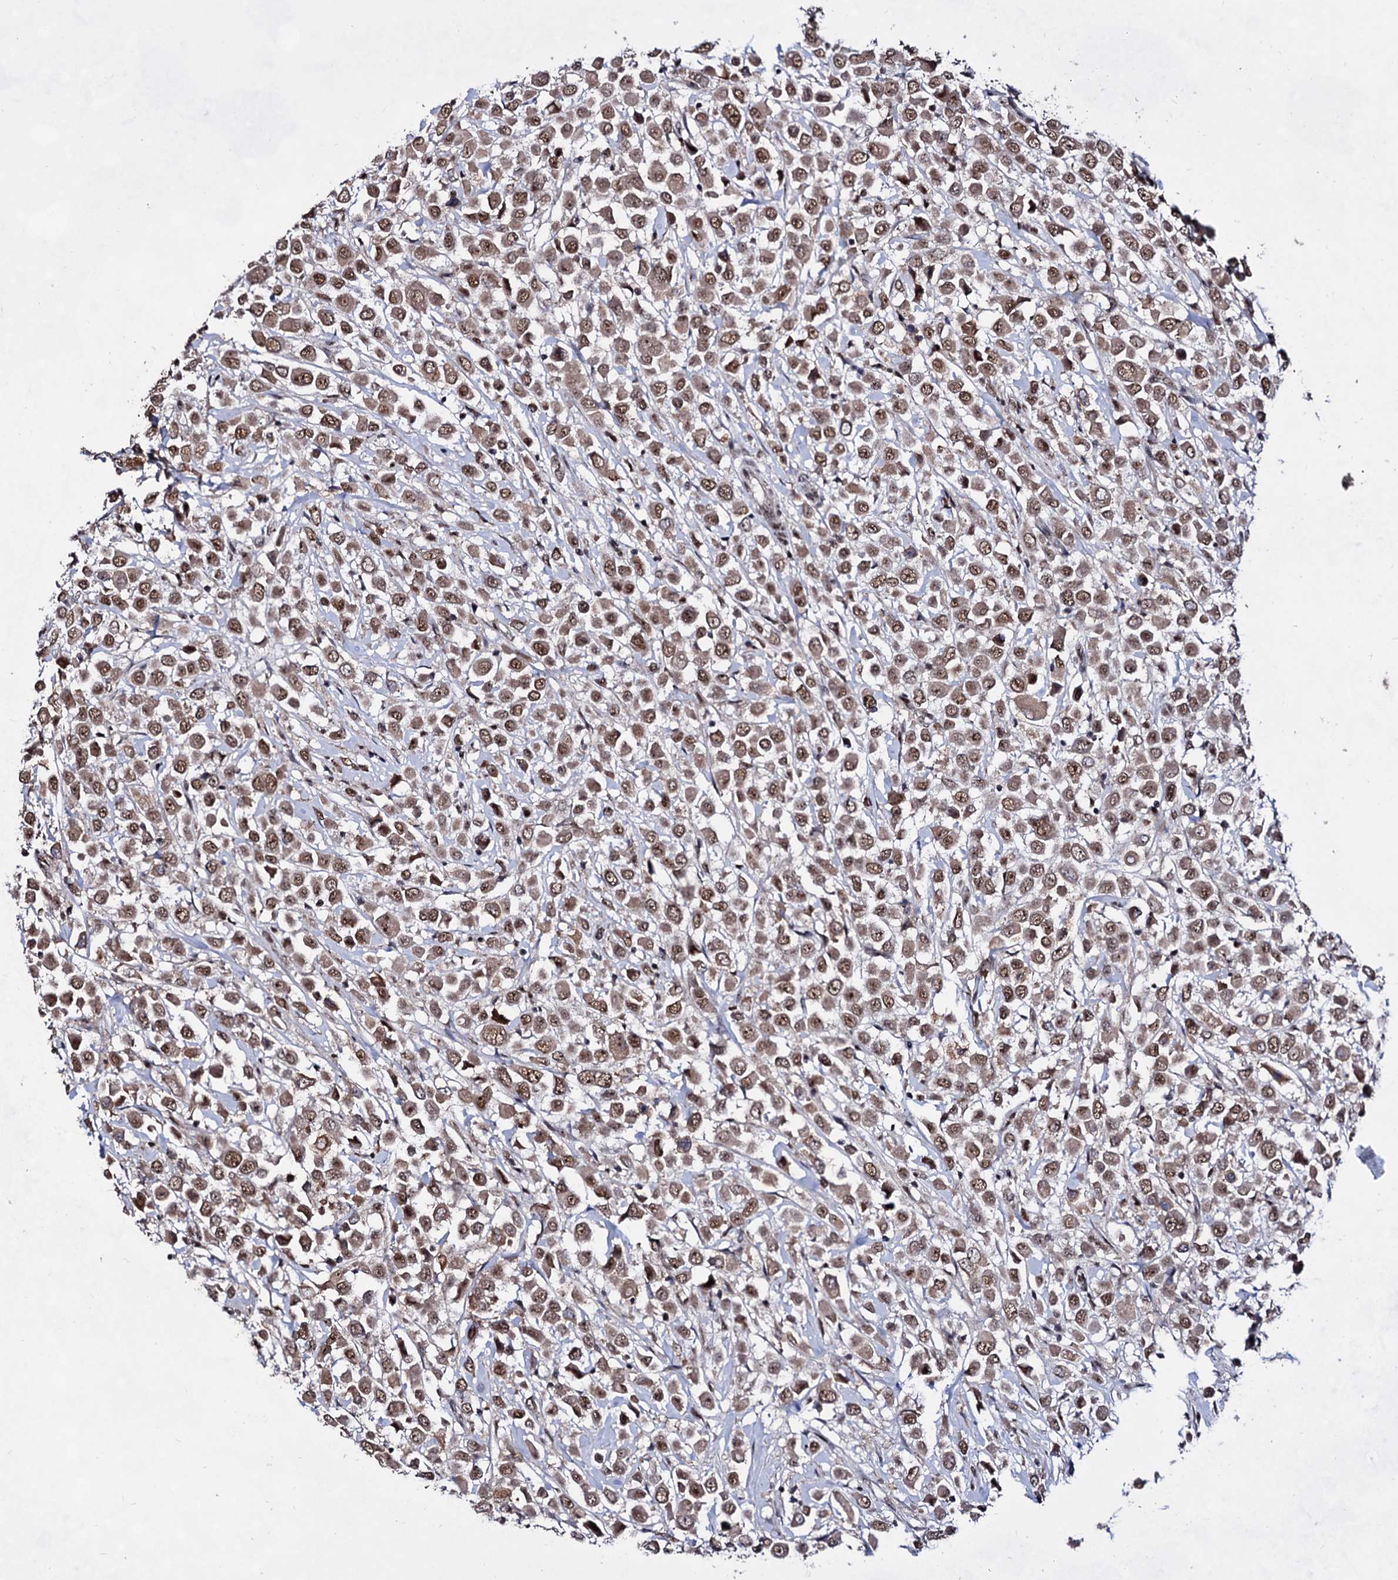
{"staining": {"intensity": "moderate", "quantity": ">75%", "location": "nuclear"}, "tissue": "breast cancer", "cell_type": "Tumor cells", "image_type": "cancer", "snomed": [{"axis": "morphology", "description": "Duct carcinoma"}, {"axis": "topography", "description": "Breast"}], "caption": "Immunohistochemistry (IHC) staining of breast invasive ductal carcinoma, which reveals medium levels of moderate nuclear positivity in about >75% of tumor cells indicating moderate nuclear protein positivity. The staining was performed using DAB (brown) for protein detection and nuclei were counterstained in hematoxylin (blue).", "gene": "EXOSC10", "patient": {"sex": "female", "age": 61}}